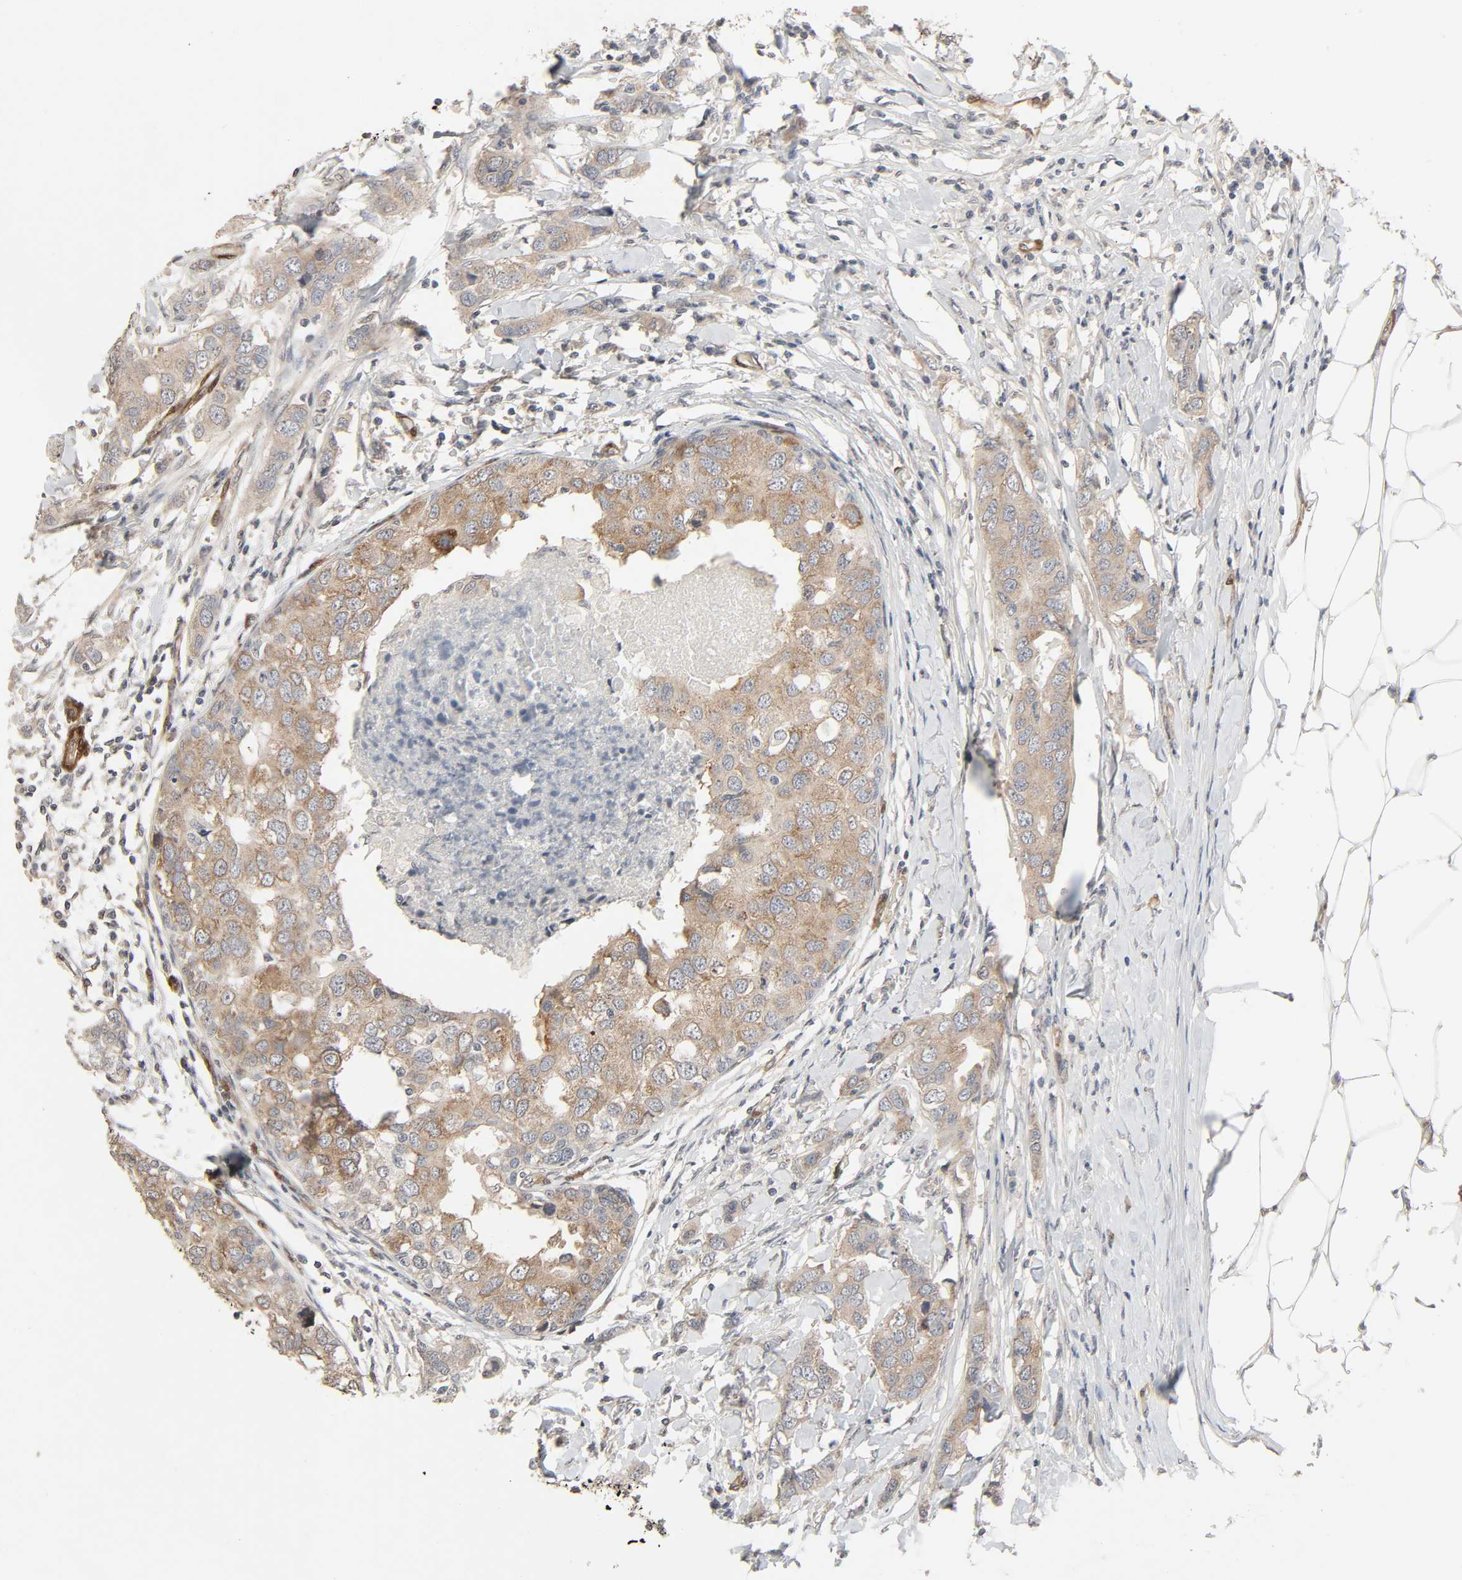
{"staining": {"intensity": "weak", "quantity": ">75%", "location": "cytoplasmic/membranous"}, "tissue": "breast cancer", "cell_type": "Tumor cells", "image_type": "cancer", "snomed": [{"axis": "morphology", "description": "Duct carcinoma"}, {"axis": "topography", "description": "Breast"}], "caption": "Immunohistochemical staining of breast cancer displays low levels of weak cytoplasmic/membranous protein positivity in about >75% of tumor cells.", "gene": "PTK2", "patient": {"sex": "female", "age": 50}}